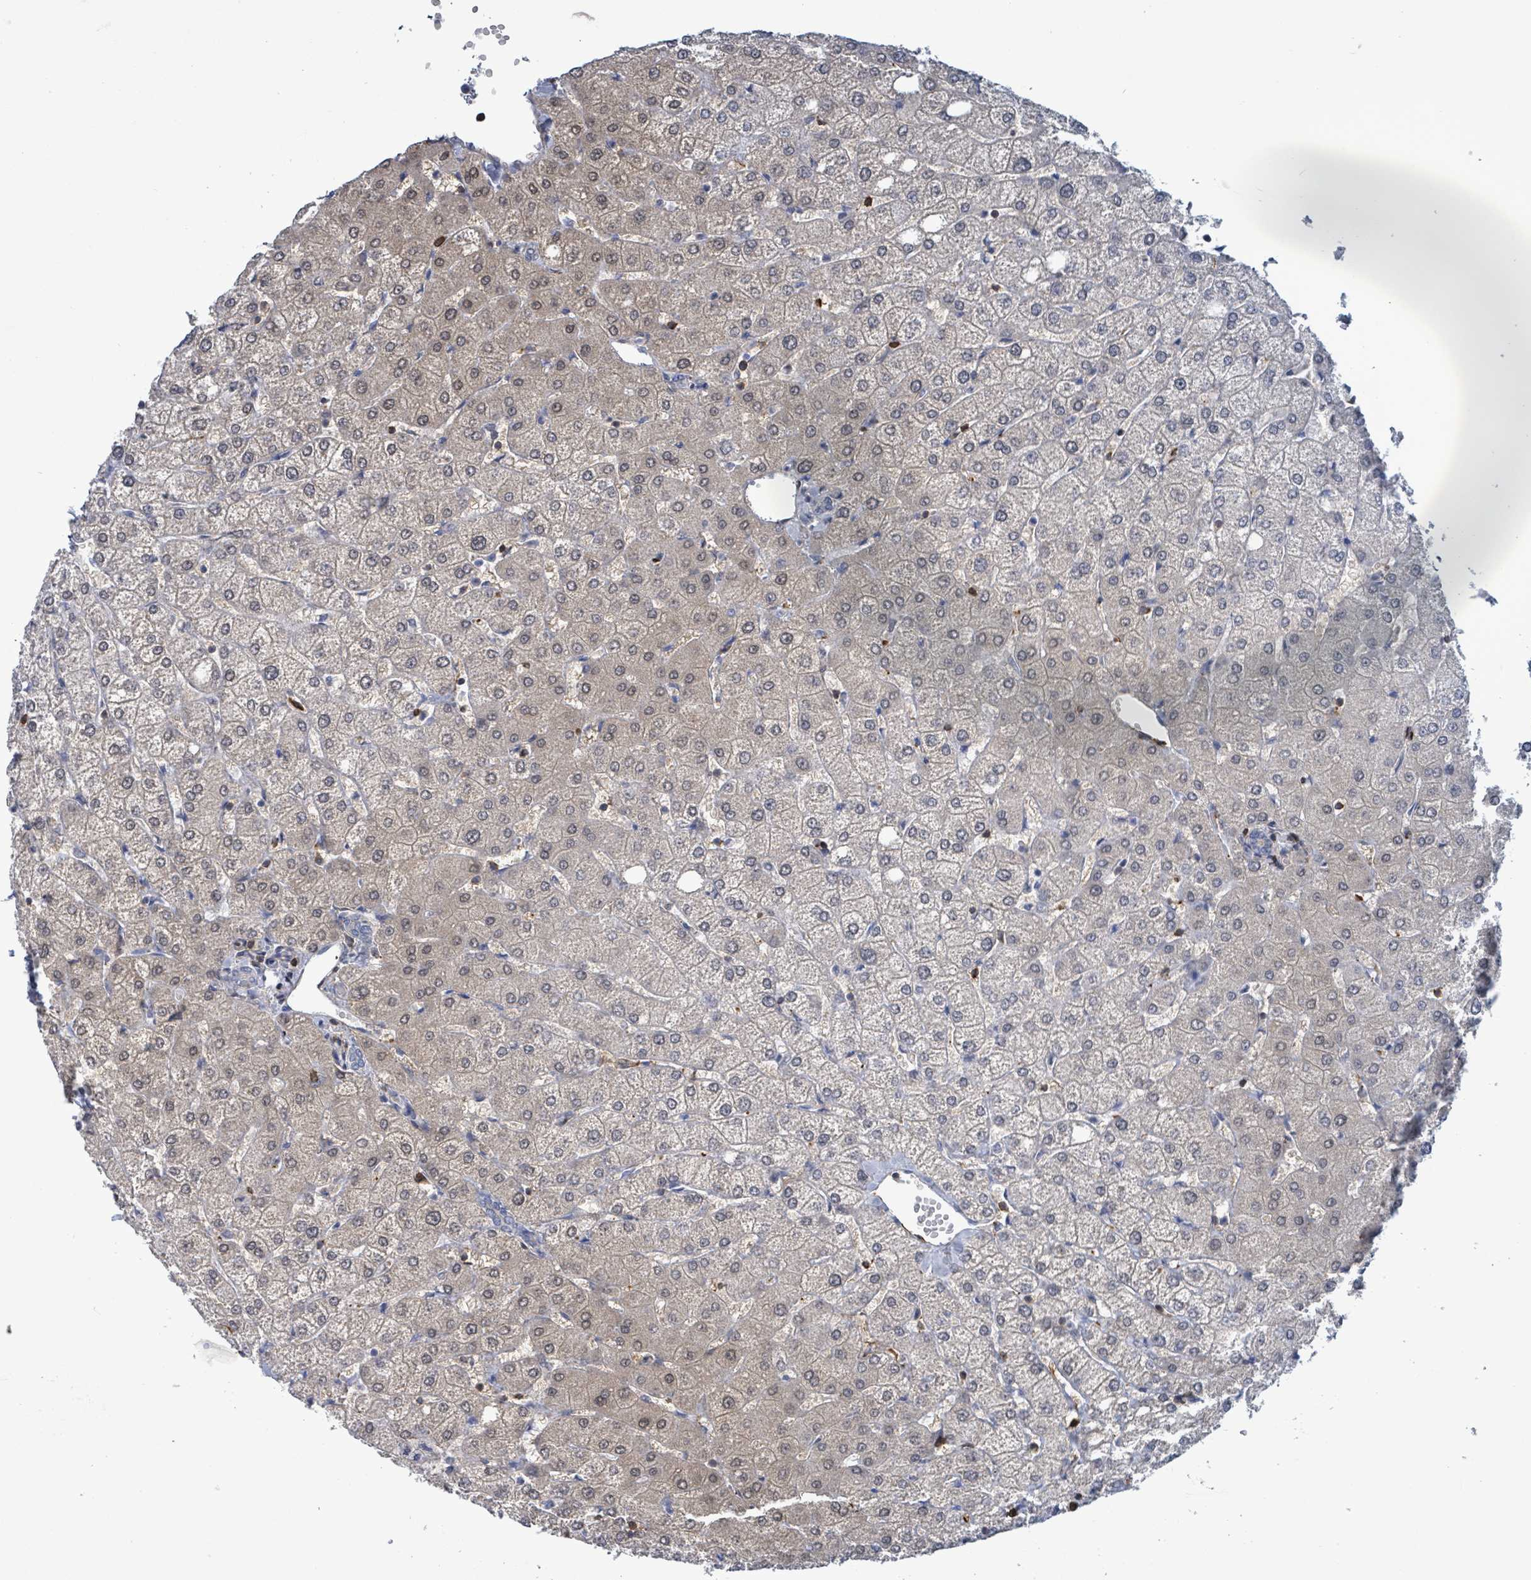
{"staining": {"intensity": "negative", "quantity": "none", "location": "none"}, "tissue": "liver", "cell_type": "Cholangiocytes", "image_type": "normal", "snomed": [{"axis": "morphology", "description": "Normal tissue, NOS"}, {"axis": "topography", "description": "Liver"}], "caption": "Immunohistochemistry of benign liver shows no staining in cholangiocytes. The staining was performed using DAB to visualize the protein expression in brown, while the nuclei were stained in blue with hematoxylin (Magnification: 20x).", "gene": "PRKRIP1", "patient": {"sex": "female", "age": 54}}